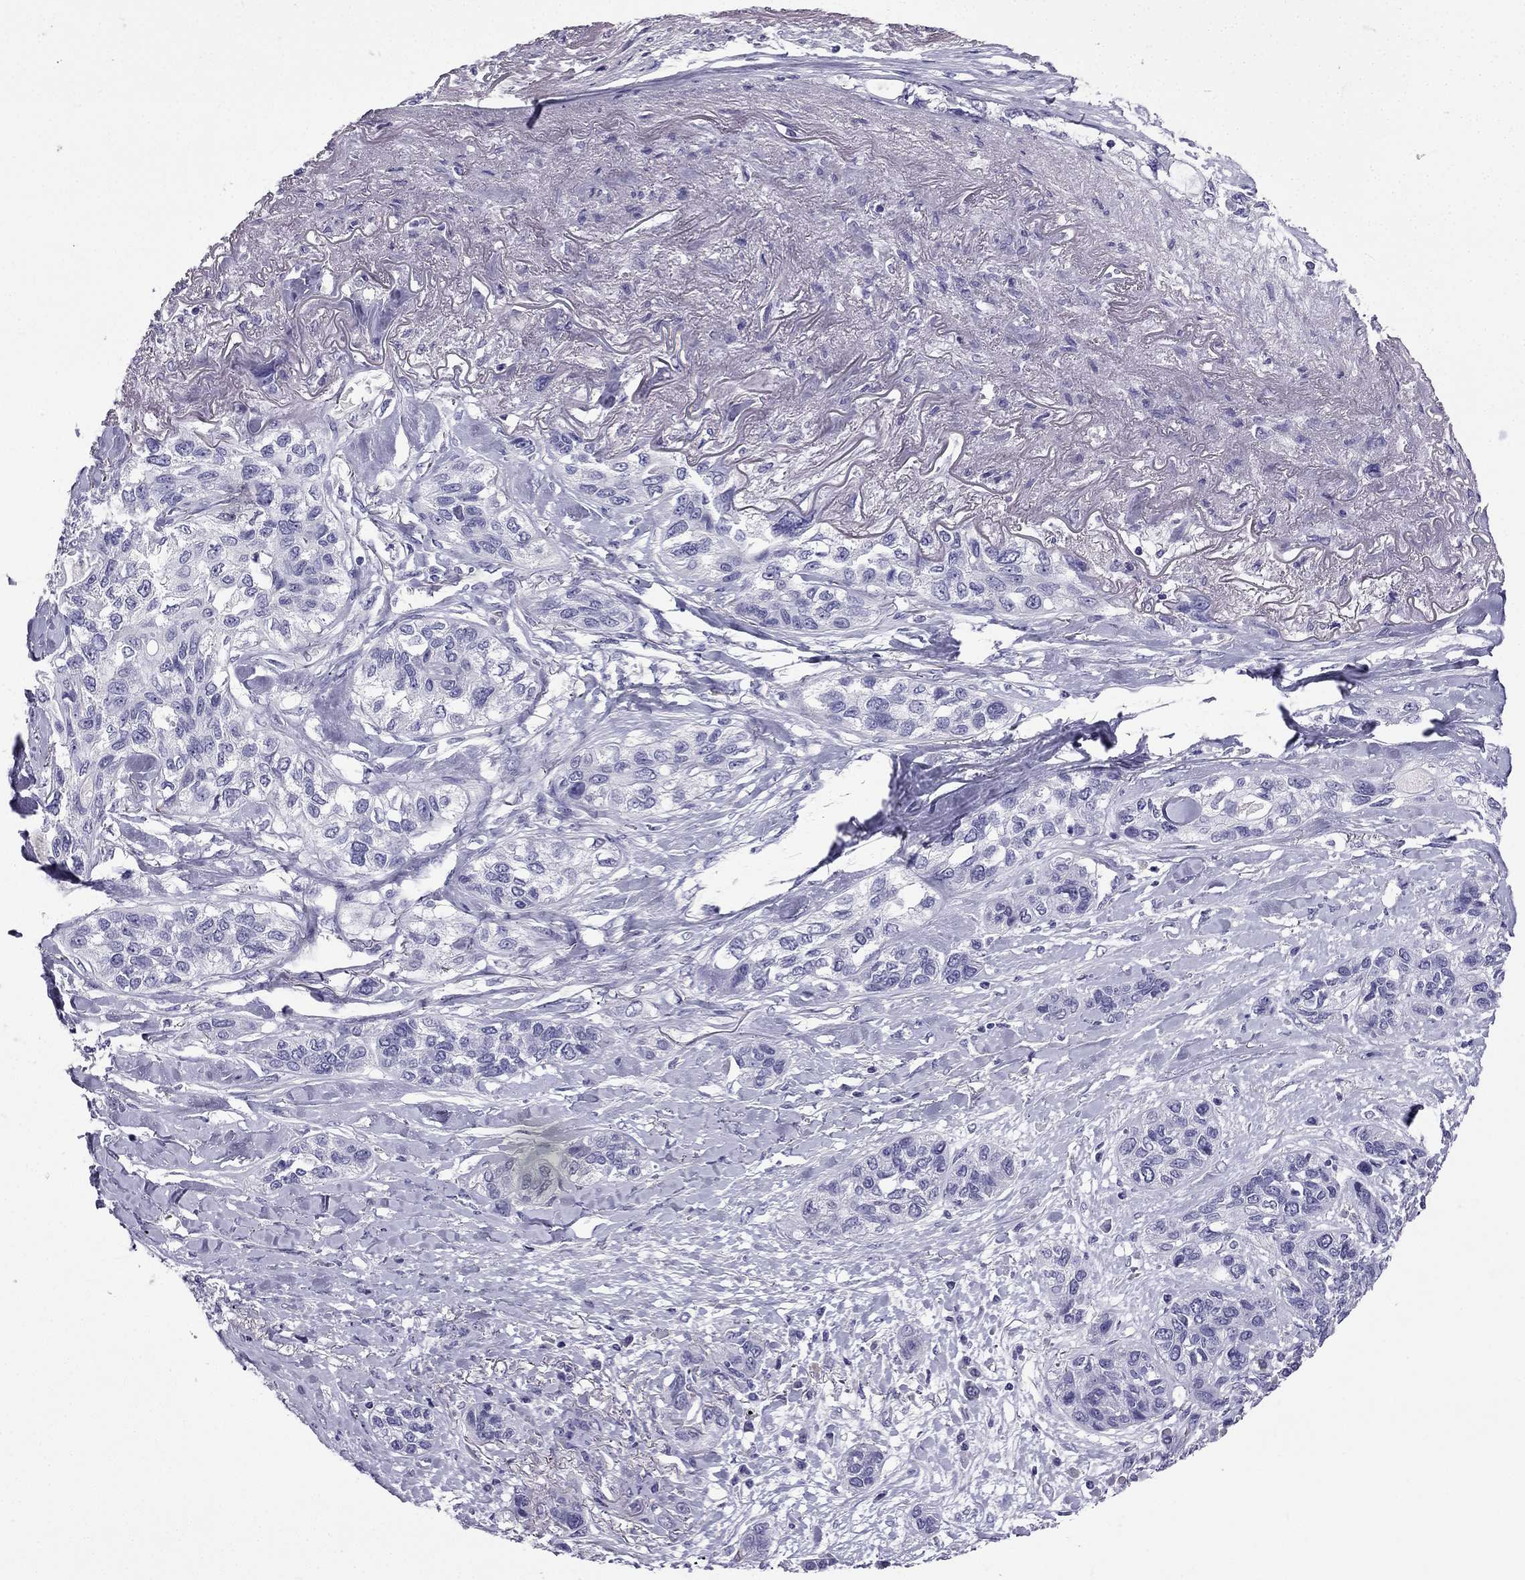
{"staining": {"intensity": "negative", "quantity": "none", "location": "none"}, "tissue": "lung cancer", "cell_type": "Tumor cells", "image_type": "cancer", "snomed": [{"axis": "morphology", "description": "Squamous cell carcinoma, NOS"}, {"axis": "topography", "description": "Lung"}], "caption": "This image is of lung cancer (squamous cell carcinoma) stained with immunohistochemistry (IHC) to label a protein in brown with the nuclei are counter-stained blue. There is no expression in tumor cells.", "gene": "NPTX1", "patient": {"sex": "female", "age": 70}}